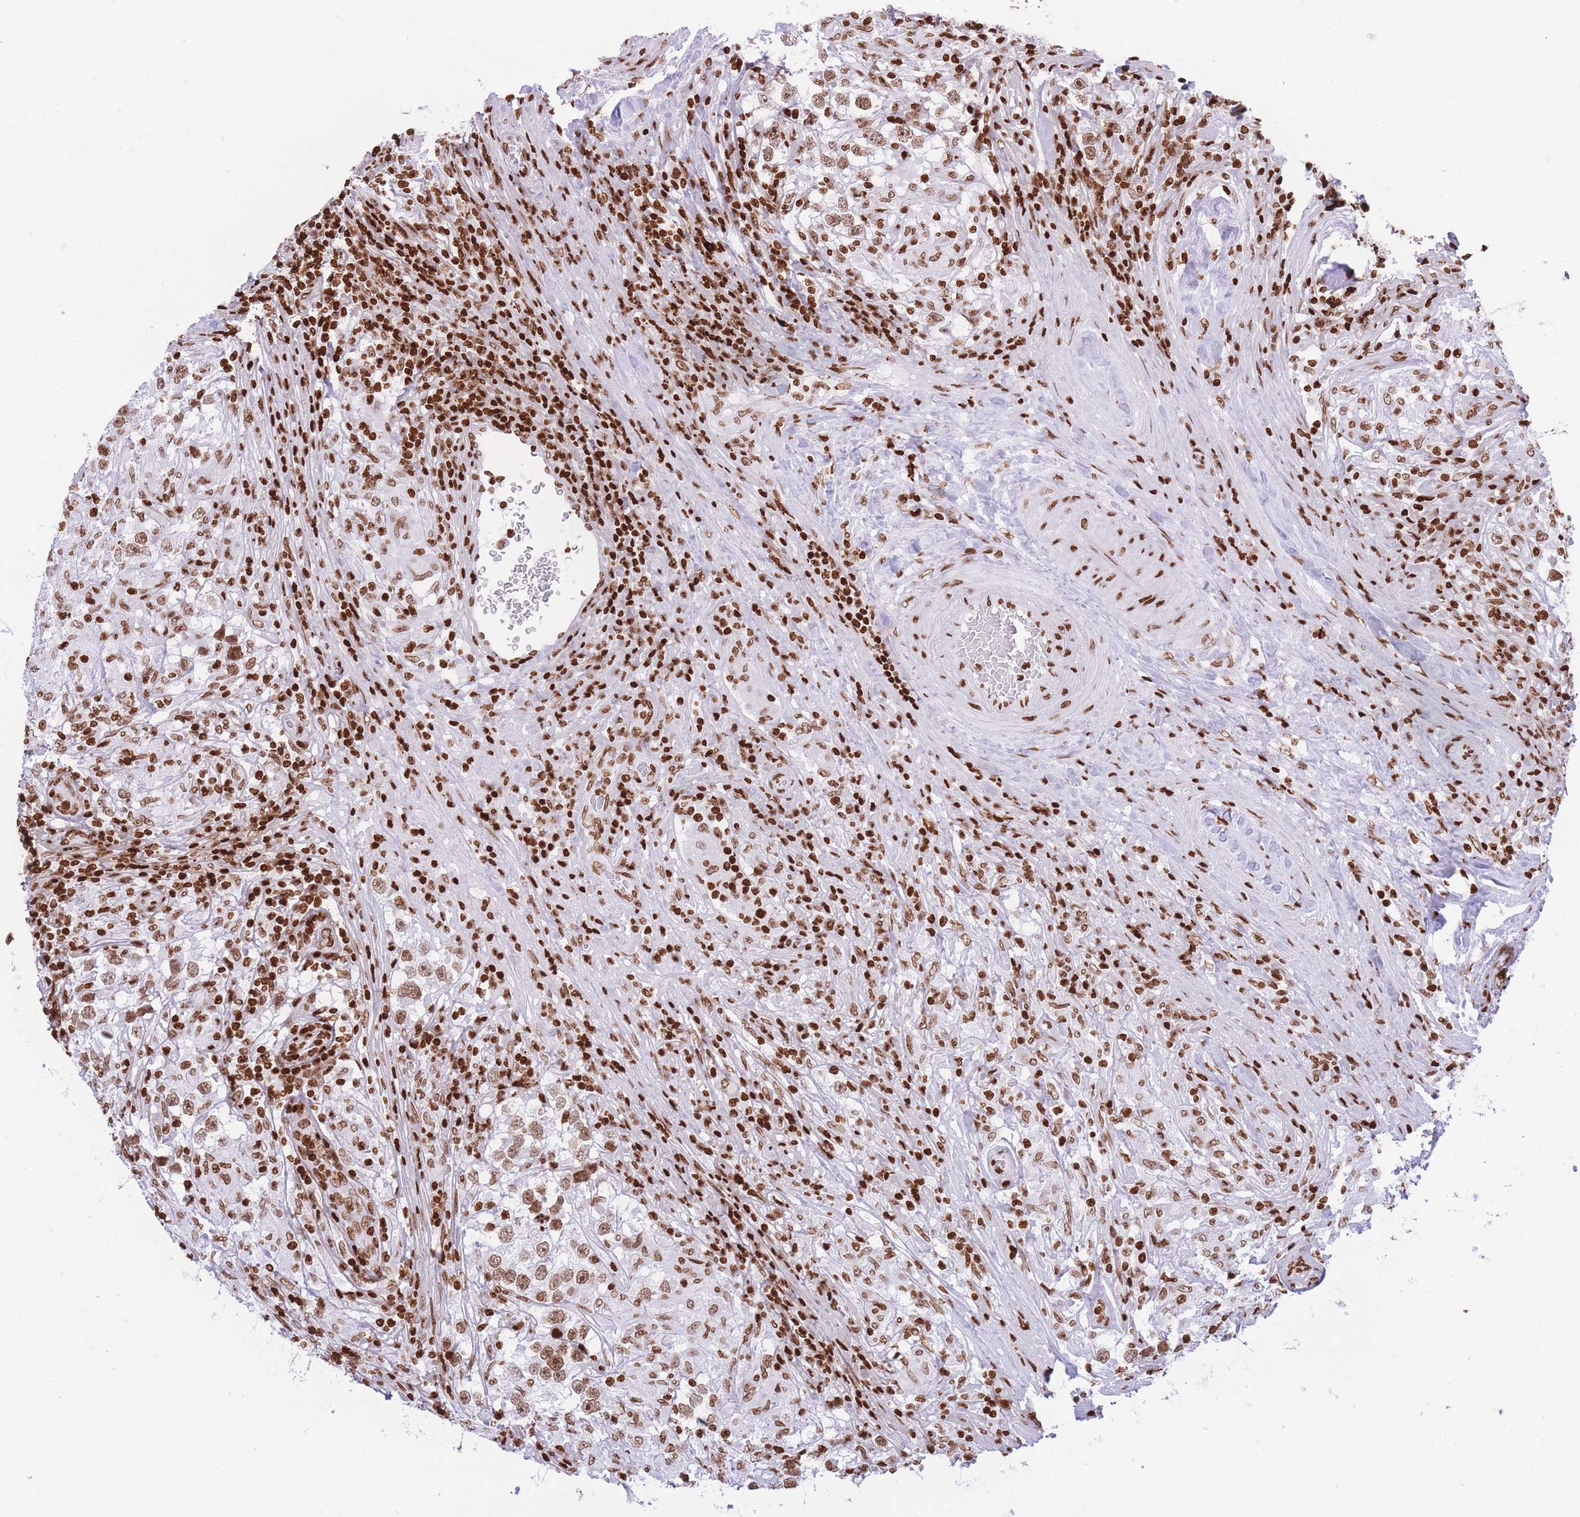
{"staining": {"intensity": "moderate", "quantity": ">75%", "location": "nuclear"}, "tissue": "testis cancer", "cell_type": "Tumor cells", "image_type": "cancer", "snomed": [{"axis": "morphology", "description": "Seminoma, NOS"}, {"axis": "topography", "description": "Testis"}], "caption": "IHC (DAB) staining of human testis cancer (seminoma) reveals moderate nuclear protein staining in about >75% of tumor cells. (DAB IHC with brightfield microscopy, high magnification).", "gene": "H2BC11", "patient": {"sex": "male", "age": 46}}